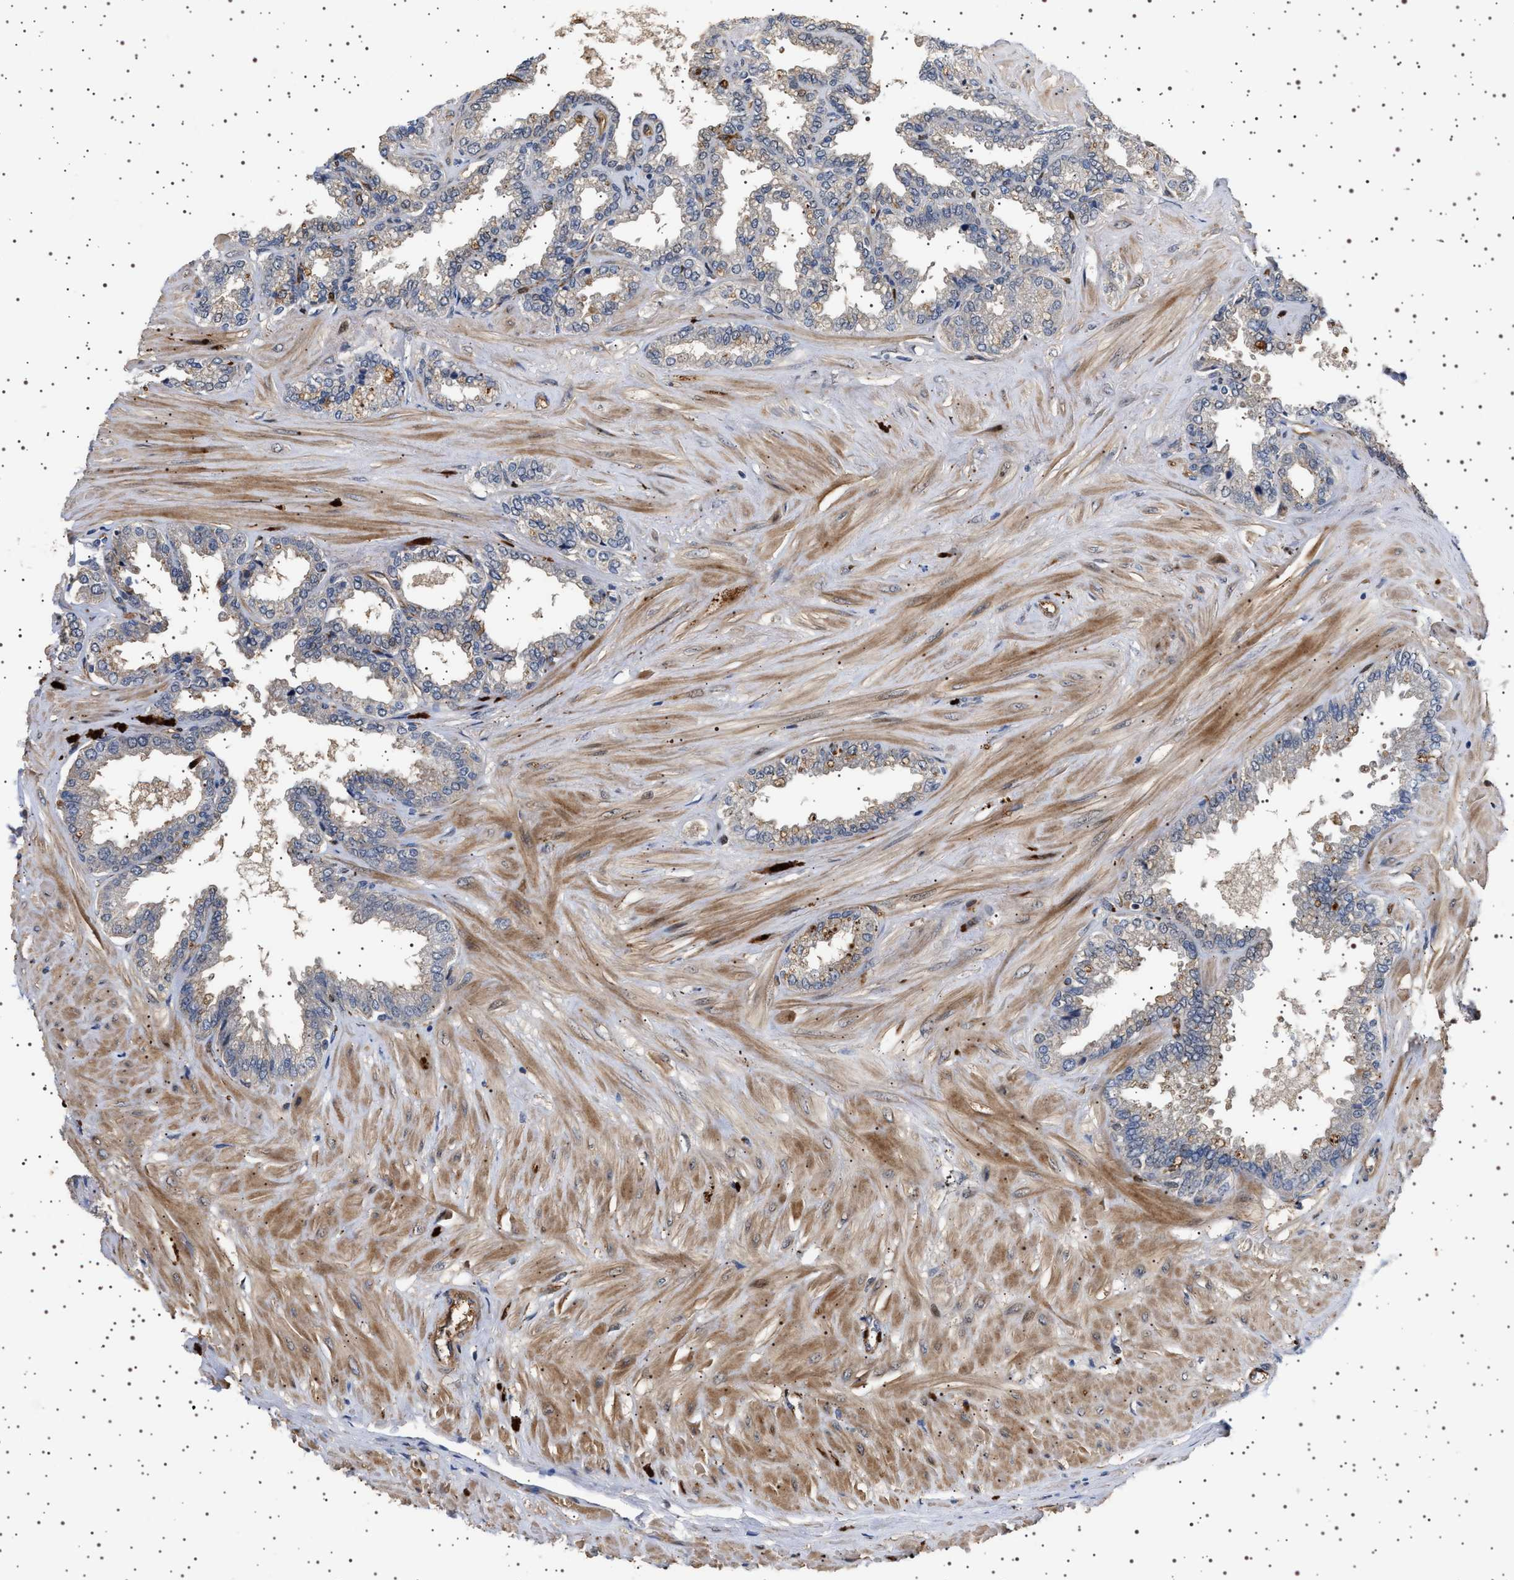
{"staining": {"intensity": "negative", "quantity": "none", "location": "none"}, "tissue": "seminal vesicle", "cell_type": "Glandular cells", "image_type": "normal", "snomed": [{"axis": "morphology", "description": "Normal tissue, NOS"}, {"axis": "topography", "description": "Seminal veicle"}], "caption": "Immunohistochemistry (IHC) histopathology image of normal seminal vesicle: seminal vesicle stained with DAB (3,3'-diaminobenzidine) demonstrates no significant protein expression in glandular cells.", "gene": "GUCY1B1", "patient": {"sex": "male", "age": 46}}